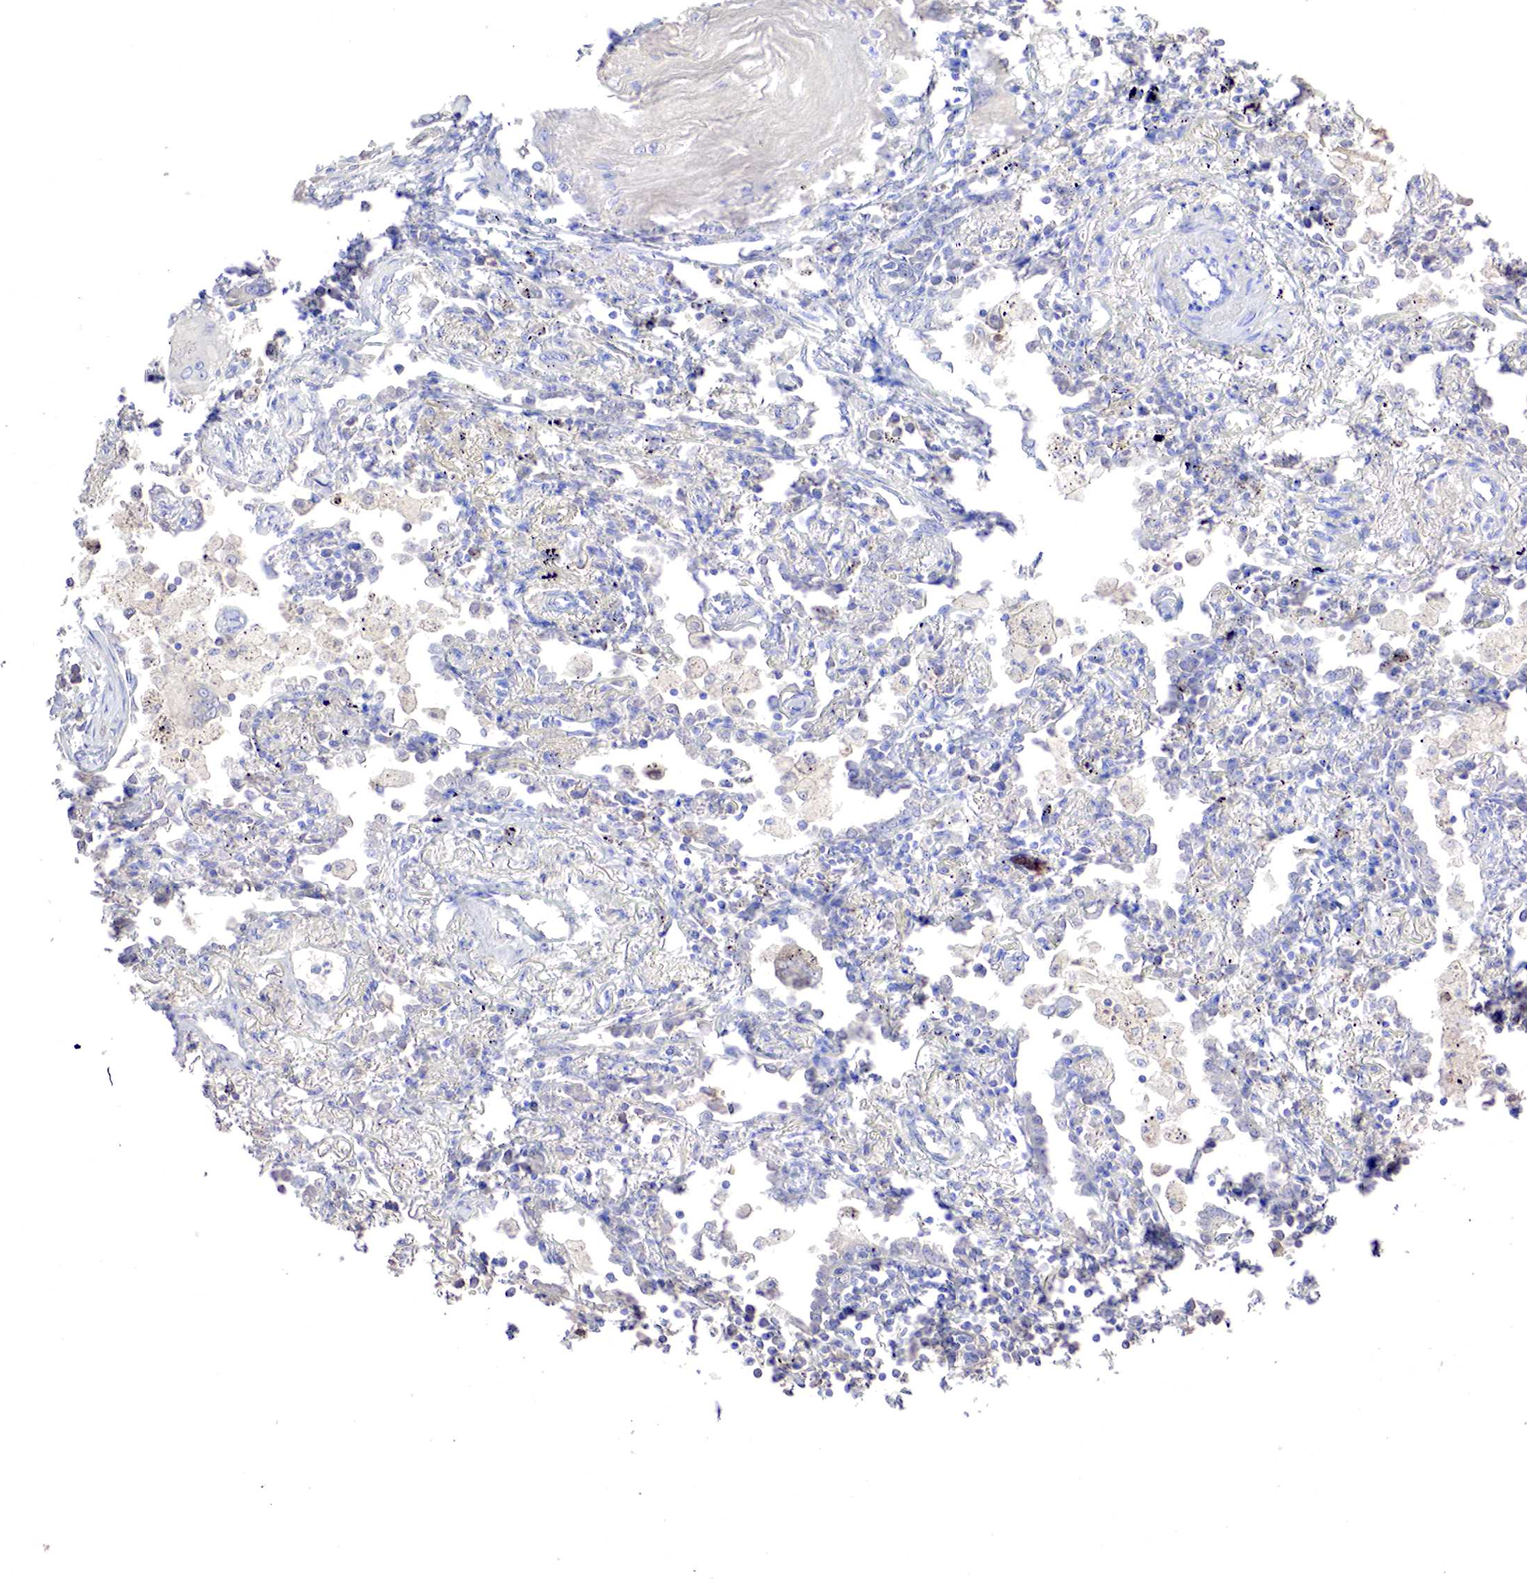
{"staining": {"intensity": "negative", "quantity": "none", "location": "none"}, "tissue": "lung cancer", "cell_type": "Tumor cells", "image_type": "cancer", "snomed": [{"axis": "morphology", "description": "Adenocarcinoma, NOS"}, {"axis": "topography", "description": "Lung"}], "caption": "Human lung adenocarcinoma stained for a protein using immunohistochemistry reveals no positivity in tumor cells.", "gene": "GATA1", "patient": {"sex": "male", "age": 60}}